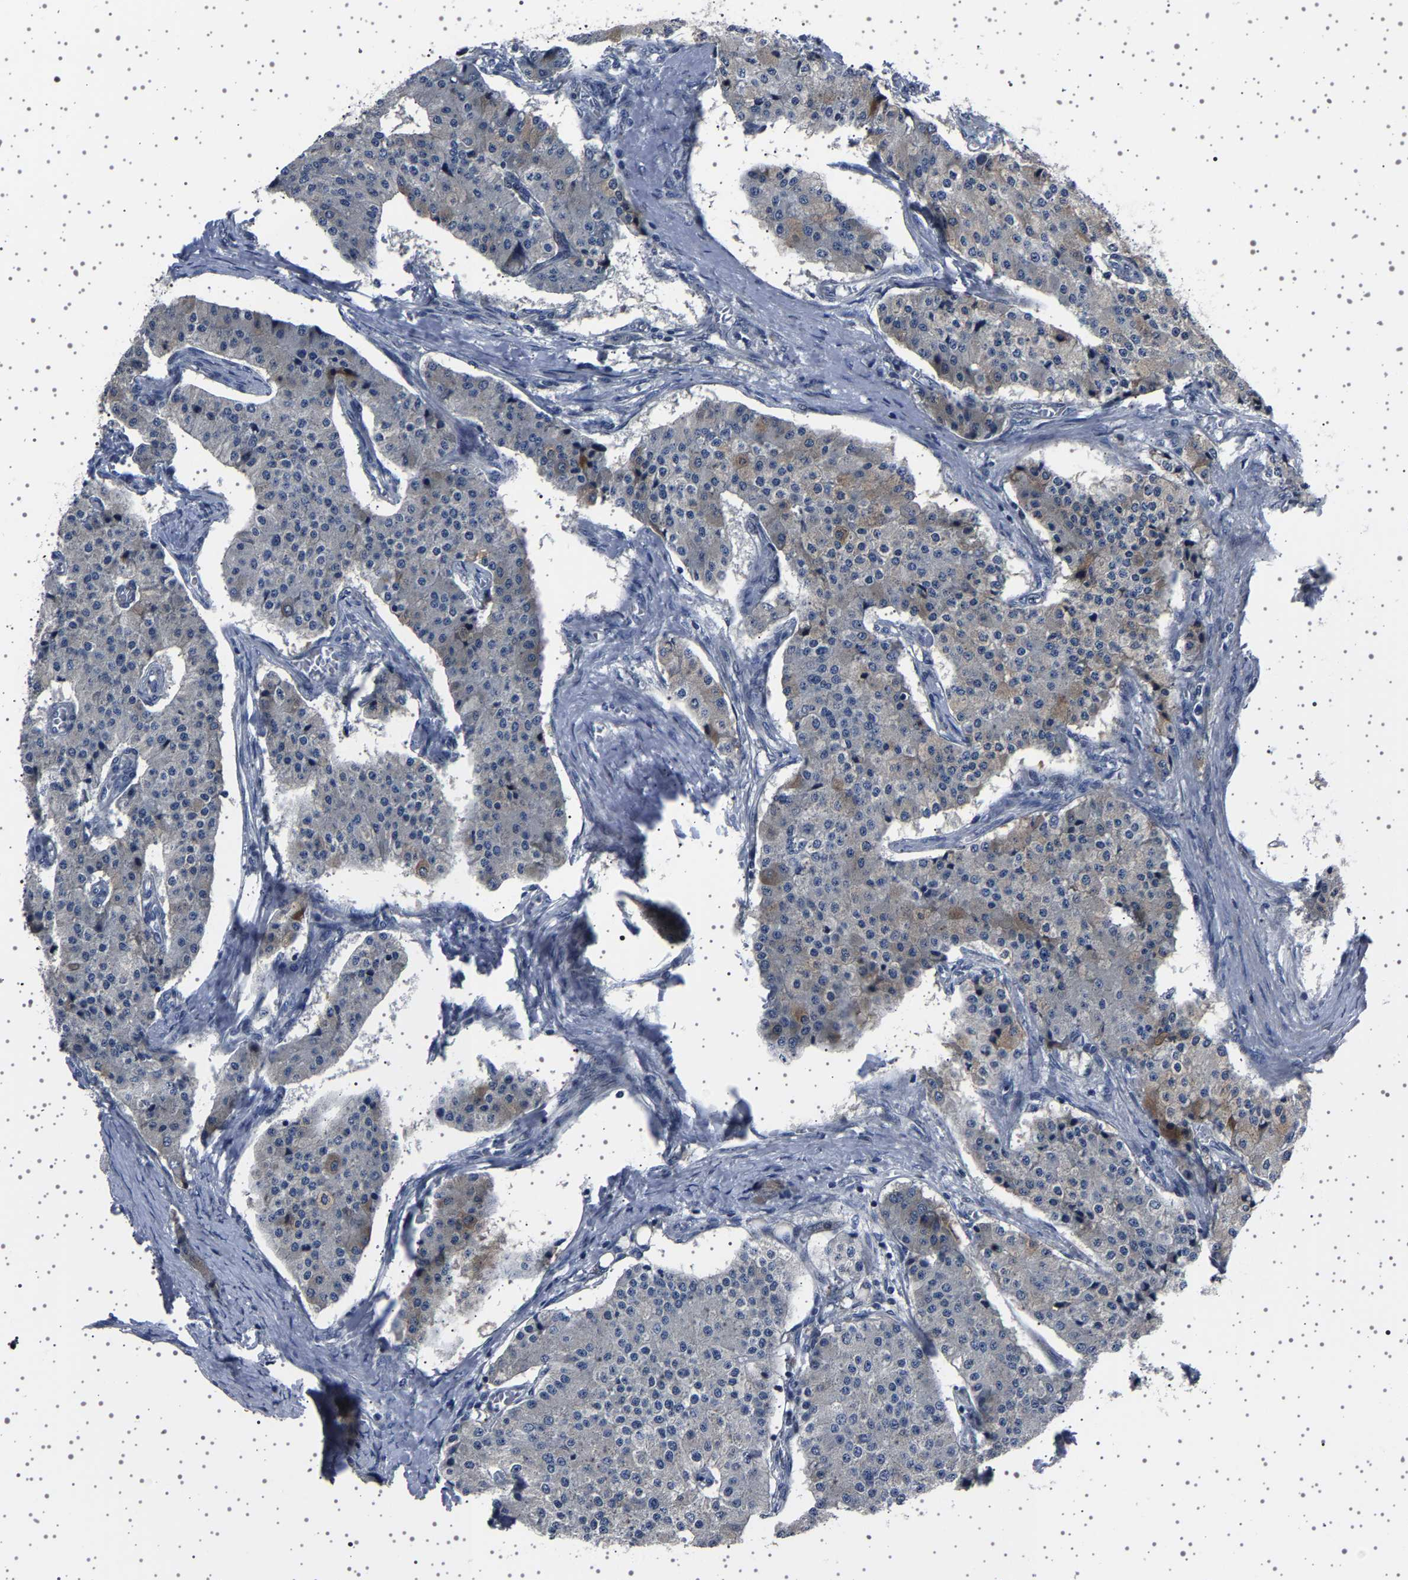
{"staining": {"intensity": "negative", "quantity": "none", "location": "none"}, "tissue": "carcinoid", "cell_type": "Tumor cells", "image_type": "cancer", "snomed": [{"axis": "morphology", "description": "Carcinoid, malignant, NOS"}, {"axis": "topography", "description": "Colon"}], "caption": "Micrograph shows no protein staining in tumor cells of carcinoid tissue. (Immunohistochemistry (ihc), brightfield microscopy, high magnification).", "gene": "PAK5", "patient": {"sex": "female", "age": 52}}